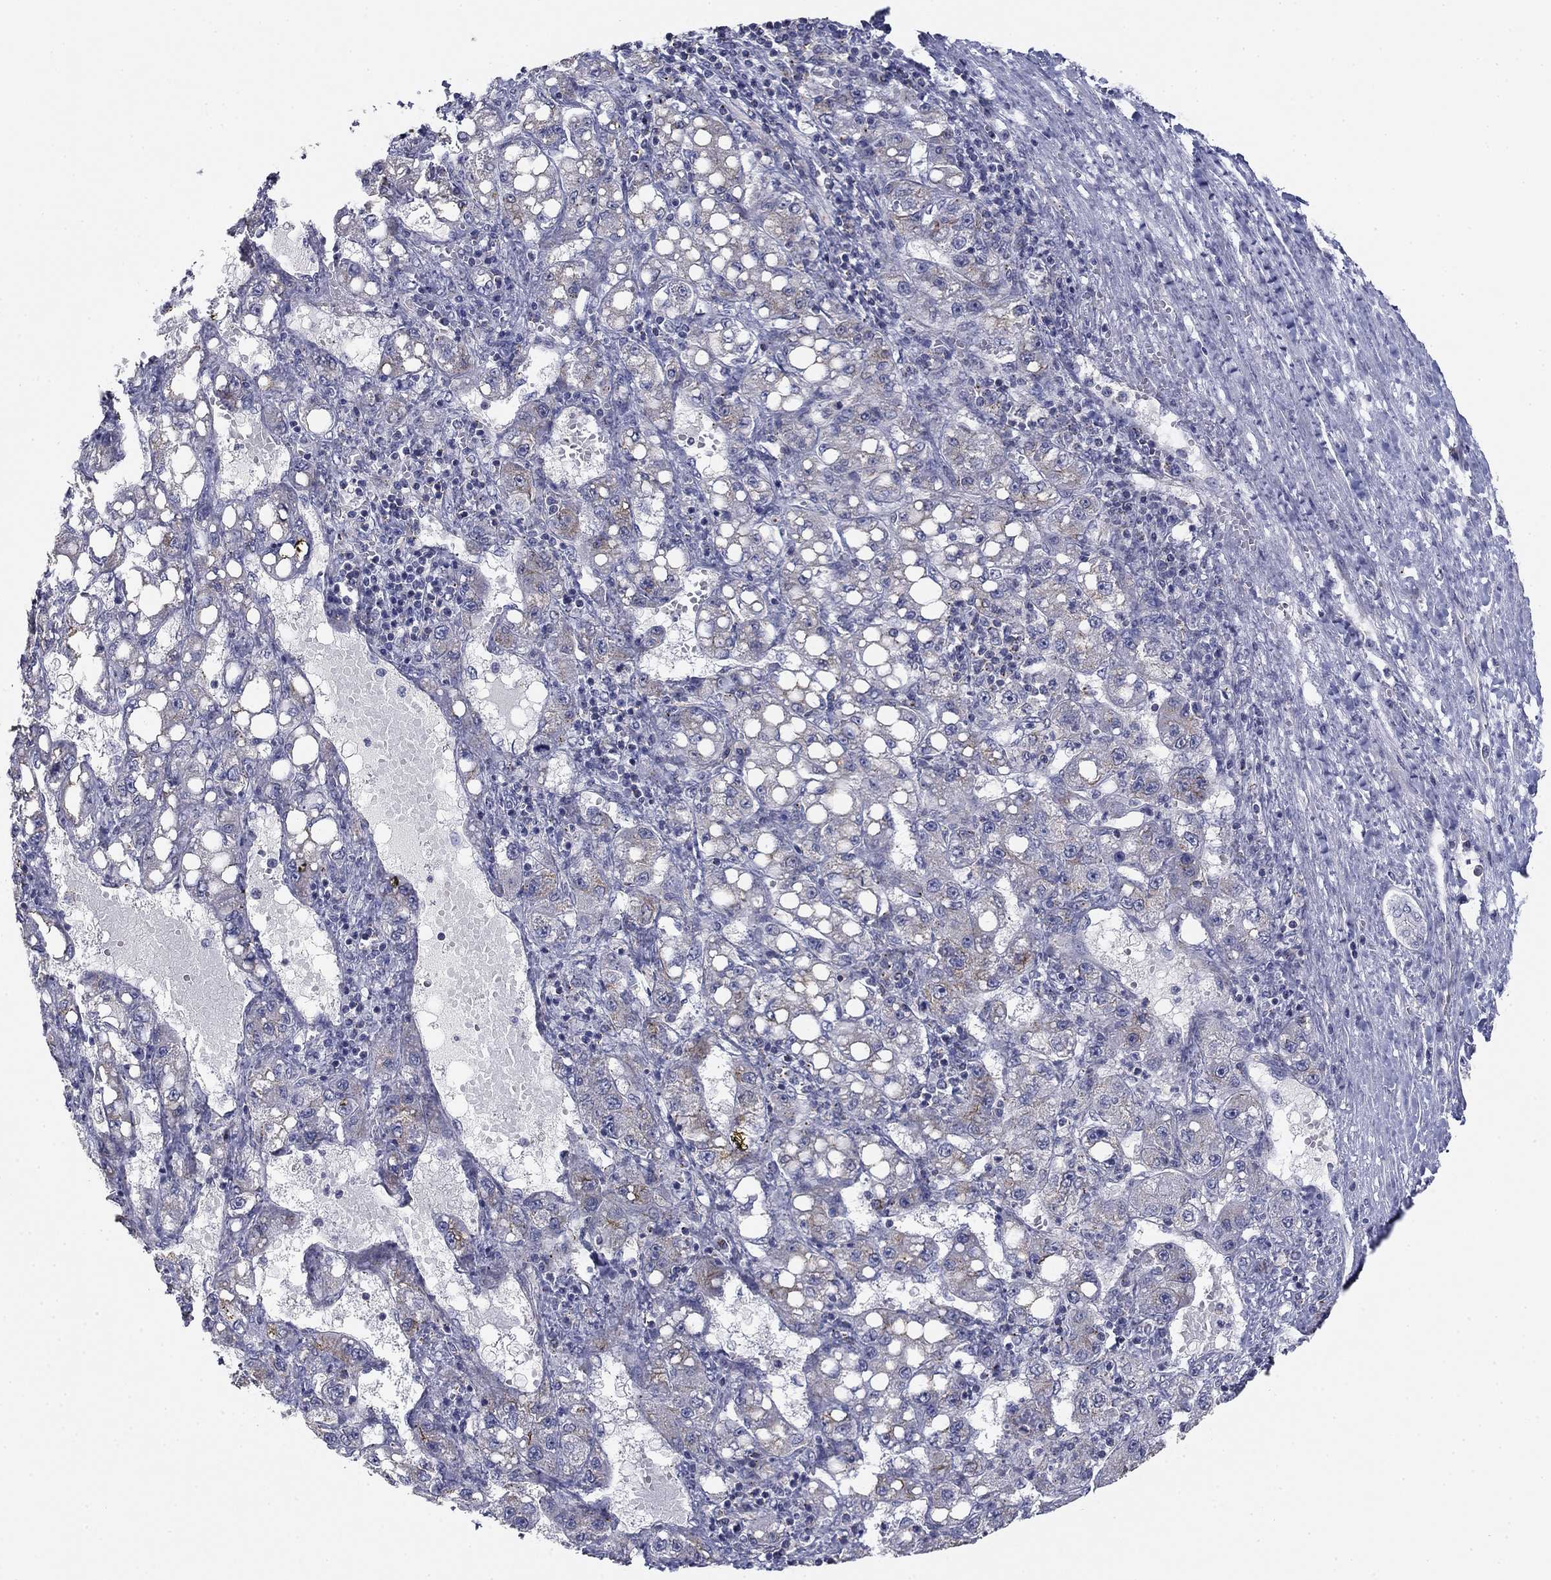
{"staining": {"intensity": "weak", "quantity": "<25%", "location": "cytoplasmic/membranous"}, "tissue": "liver cancer", "cell_type": "Tumor cells", "image_type": "cancer", "snomed": [{"axis": "morphology", "description": "Carcinoma, Hepatocellular, NOS"}, {"axis": "topography", "description": "Liver"}], "caption": "Immunohistochemistry (IHC) of liver cancer (hepatocellular carcinoma) reveals no staining in tumor cells.", "gene": "SEPTIN3", "patient": {"sex": "female", "age": 65}}